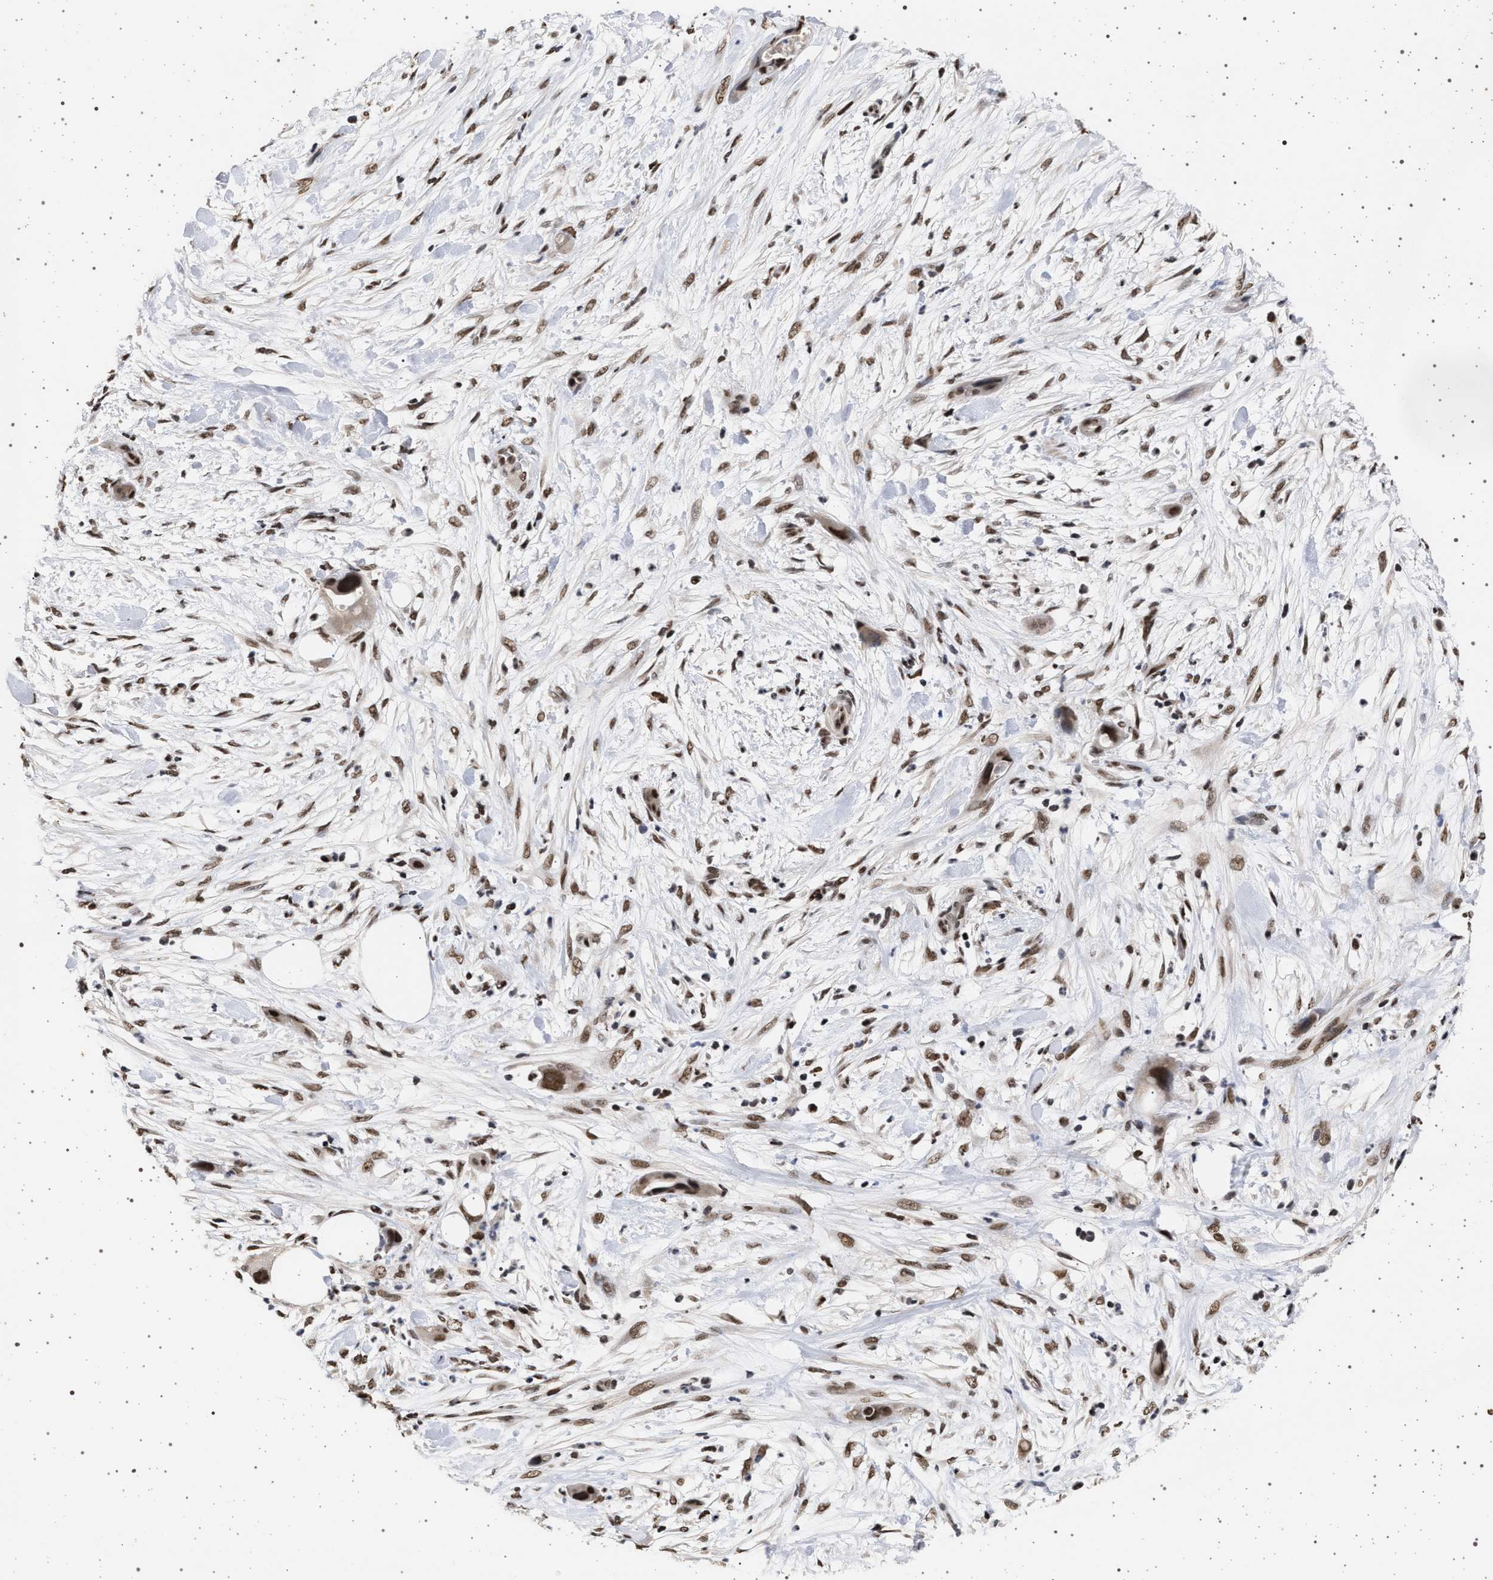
{"staining": {"intensity": "moderate", "quantity": ">75%", "location": "nuclear"}, "tissue": "pancreatic cancer", "cell_type": "Tumor cells", "image_type": "cancer", "snomed": [{"axis": "morphology", "description": "Adenocarcinoma, NOS"}, {"axis": "topography", "description": "Pancreas"}], "caption": "Protein staining of pancreatic adenocarcinoma tissue exhibits moderate nuclear staining in approximately >75% of tumor cells.", "gene": "PHF12", "patient": {"sex": "male", "age": 59}}